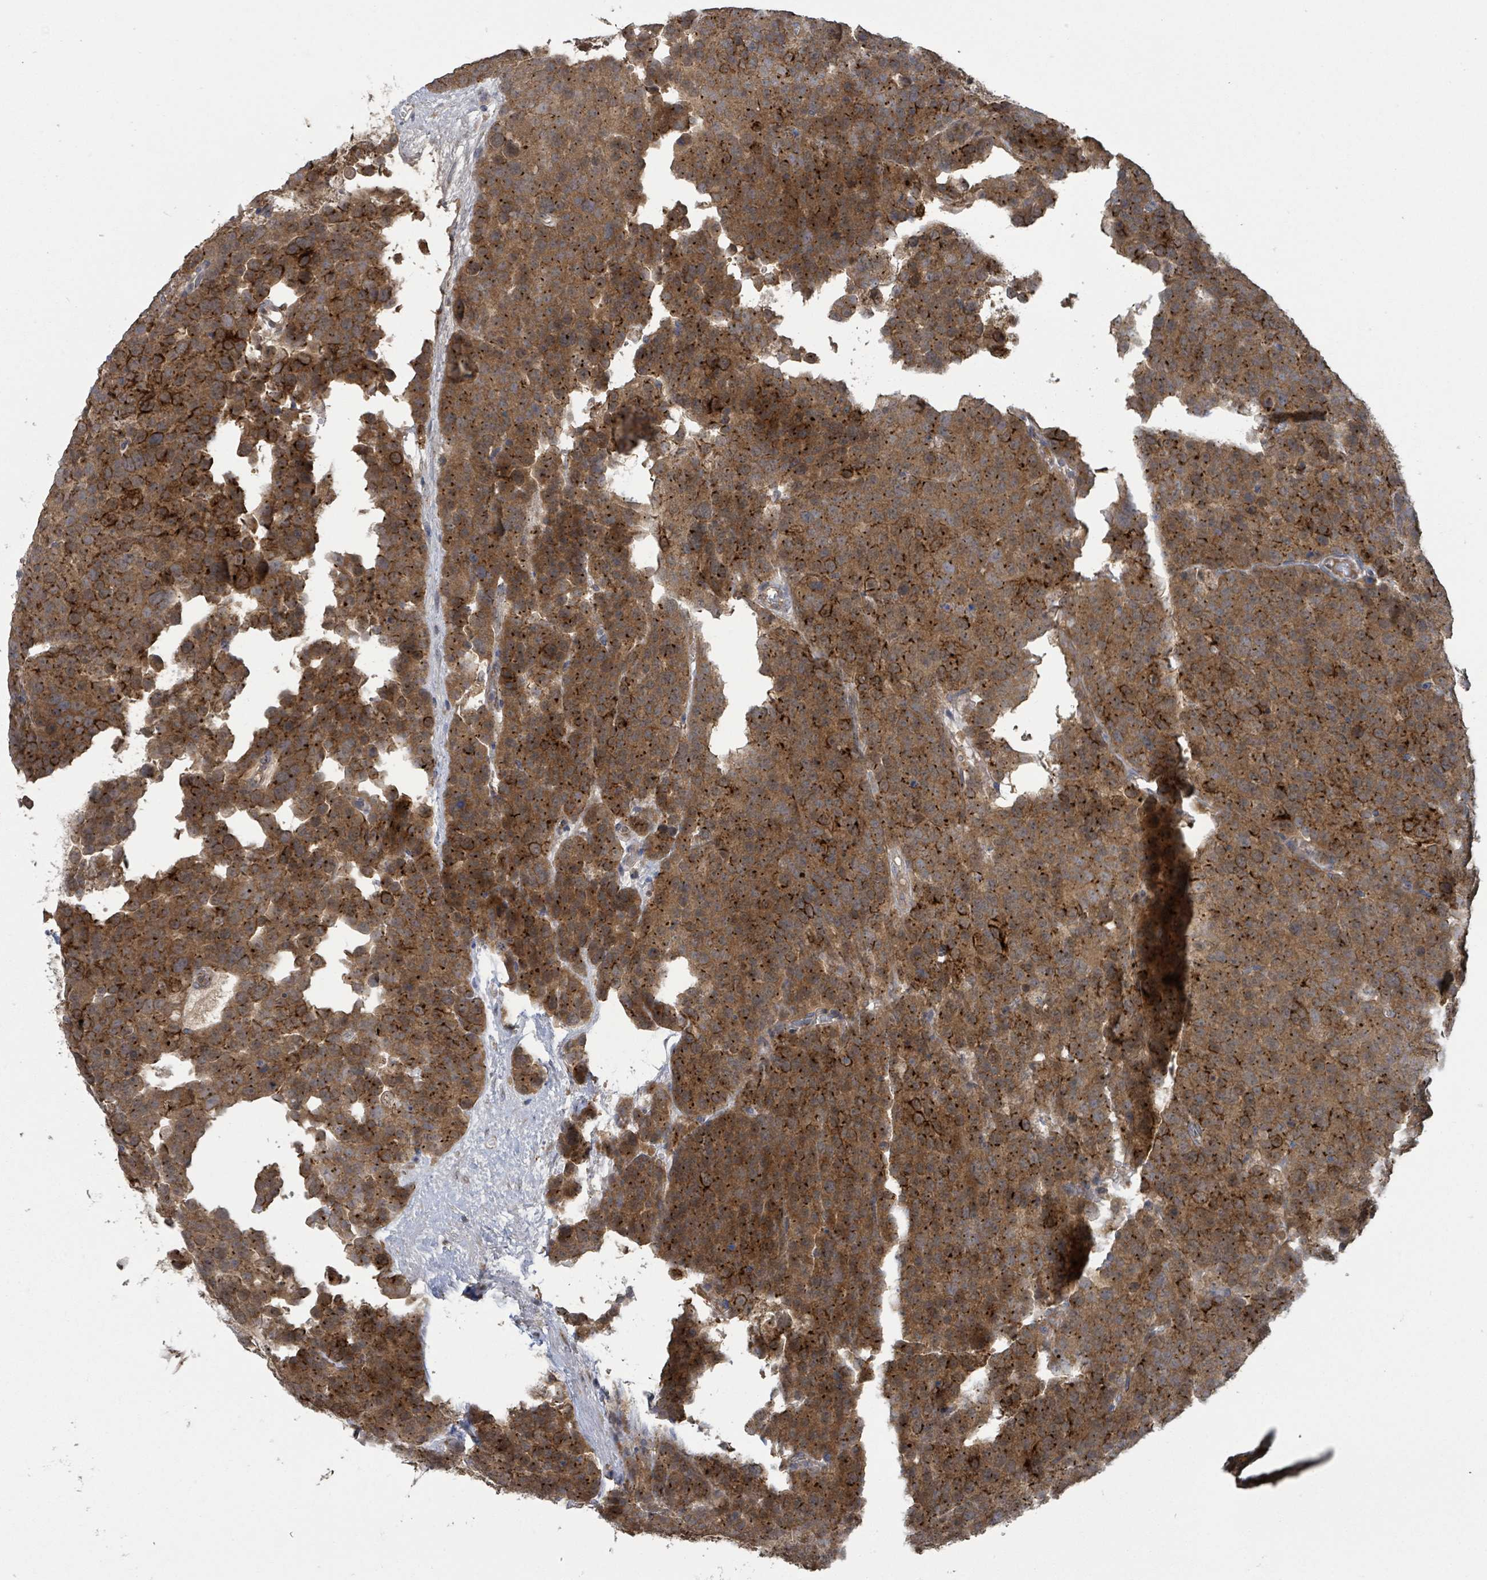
{"staining": {"intensity": "strong", "quantity": ">75%", "location": "cytoplasmic/membranous"}, "tissue": "testis cancer", "cell_type": "Tumor cells", "image_type": "cancer", "snomed": [{"axis": "morphology", "description": "Seminoma, NOS"}, {"axis": "topography", "description": "Testis"}], "caption": "Brown immunohistochemical staining in testis cancer (seminoma) exhibits strong cytoplasmic/membranous expression in approximately >75% of tumor cells.", "gene": "CCDC121", "patient": {"sex": "male", "age": 71}}